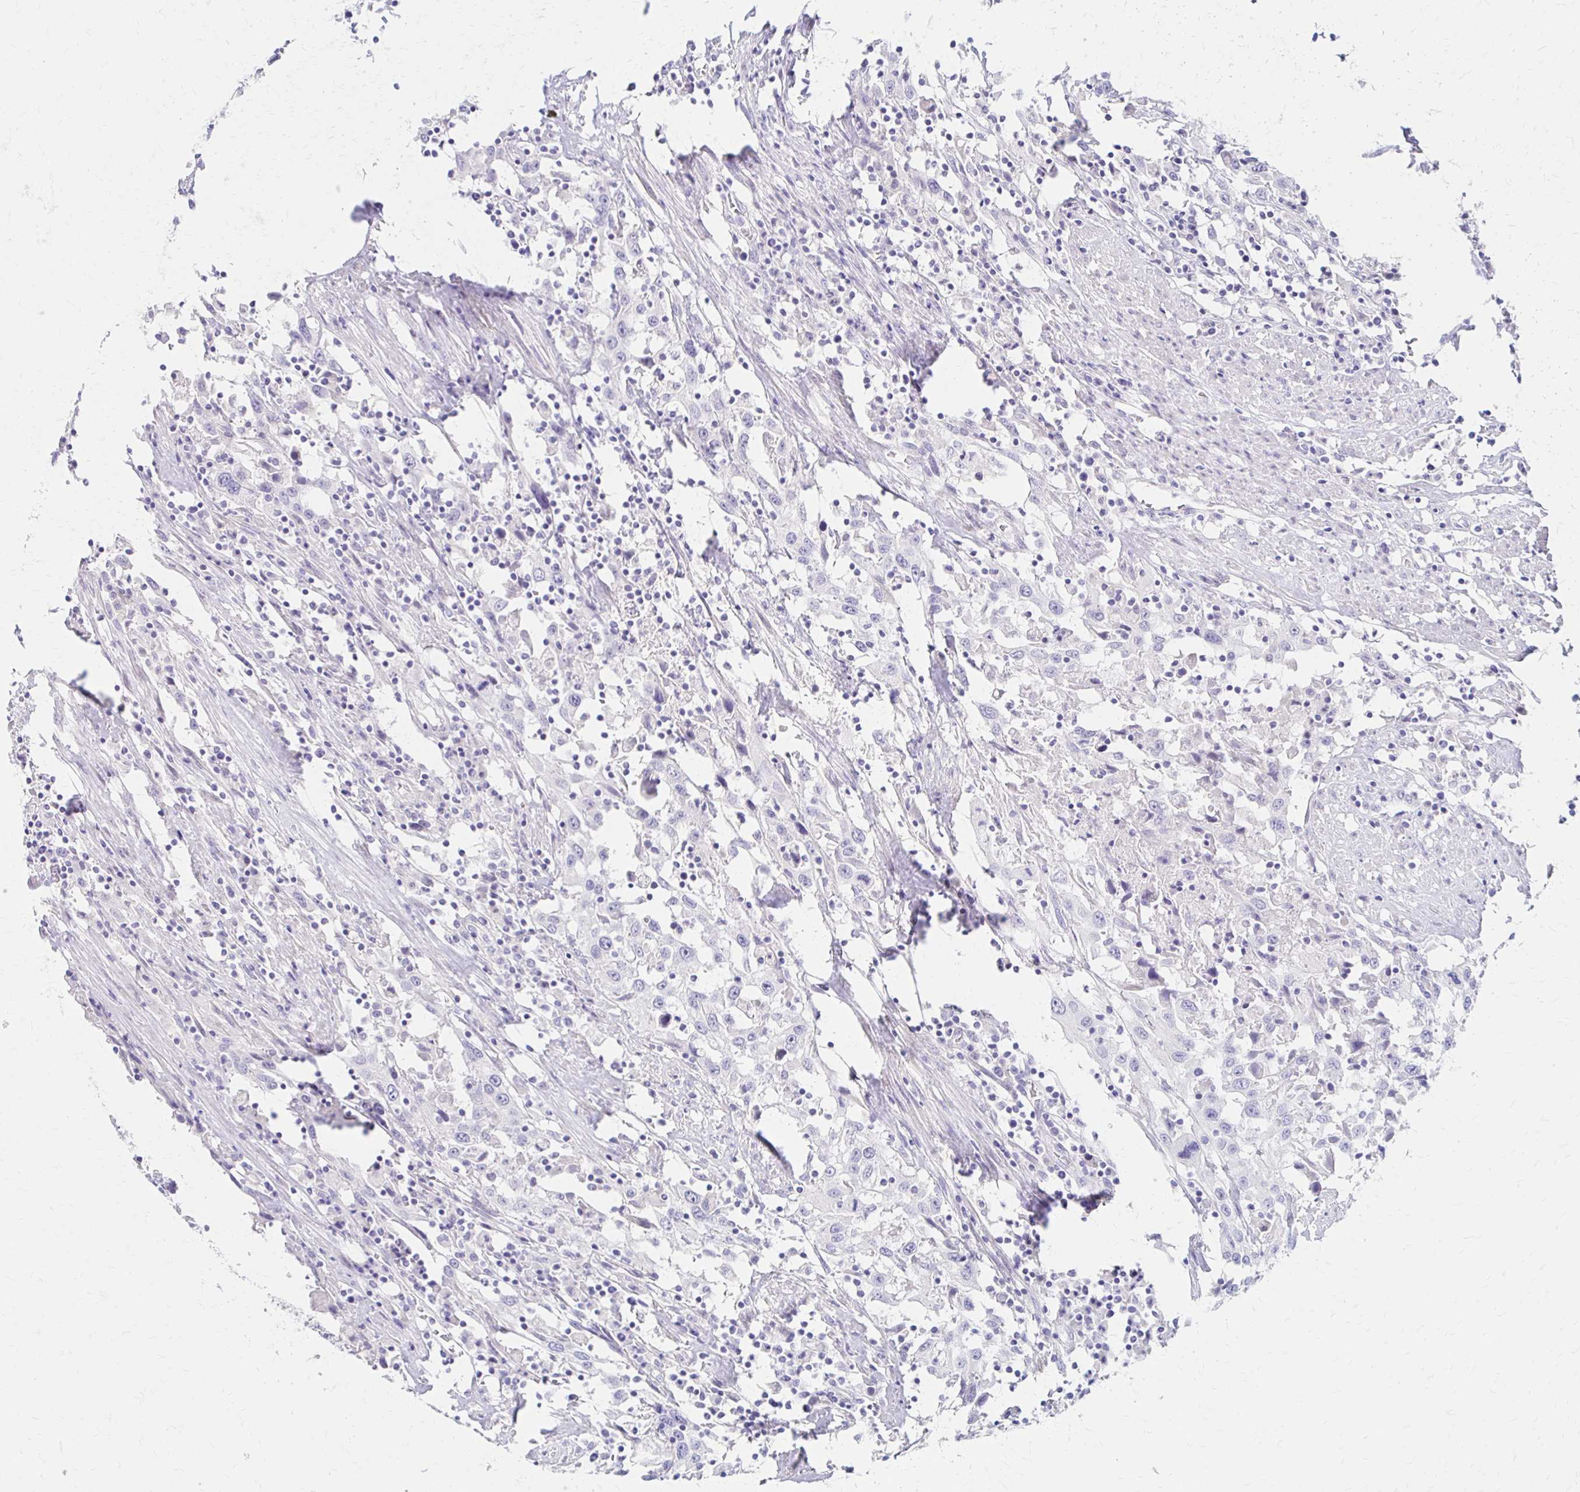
{"staining": {"intensity": "negative", "quantity": "none", "location": "none"}, "tissue": "urothelial cancer", "cell_type": "Tumor cells", "image_type": "cancer", "snomed": [{"axis": "morphology", "description": "Urothelial carcinoma, High grade"}, {"axis": "topography", "description": "Urinary bladder"}], "caption": "The histopathology image displays no staining of tumor cells in high-grade urothelial carcinoma.", "gene": "AZGP1", "patient": {"sex": "male", "age": 61}}